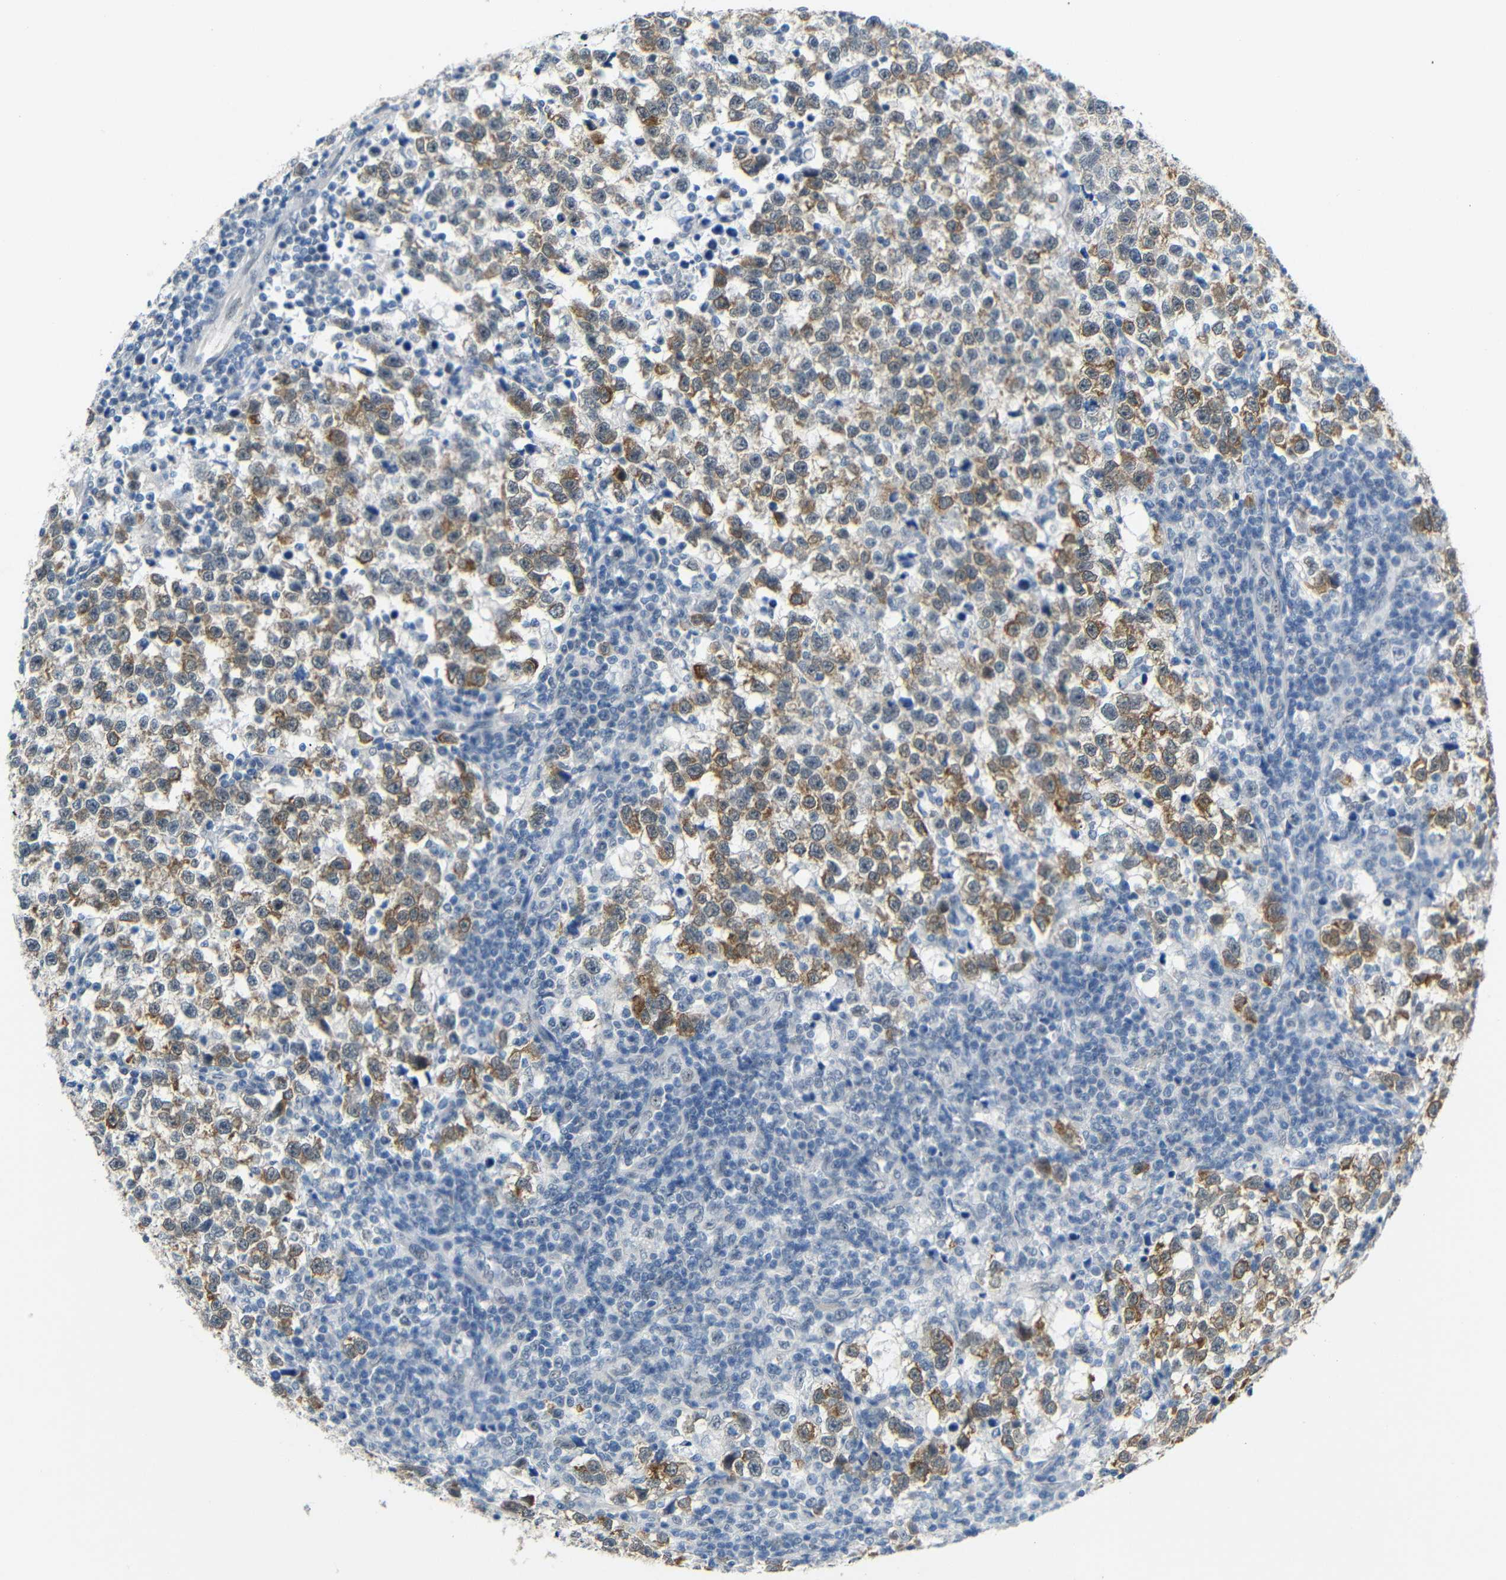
{"staining": {"intensity": "moderate", "quantity": "25%-75%", "location": "cytoplasmic/membranous"}, "tissue": "testis cancer", "cell_type": "Tumor cells", "image_type": "cancer", "snomed": [{"axis": "morphology", "description": "Normal tissue, NOS"}, {"axis": "morphology", "description": "Seminoma, NOS"}, {"axis": "topography", "description": "Testis"}], "caption": "A photomicrograph of human testis seminoma stained for a protein shows moderate cytoplasmic/membranous brown staining in tumor cells.", "gene": "GPR158", "patient": {"sex": "male", "age": 43}}